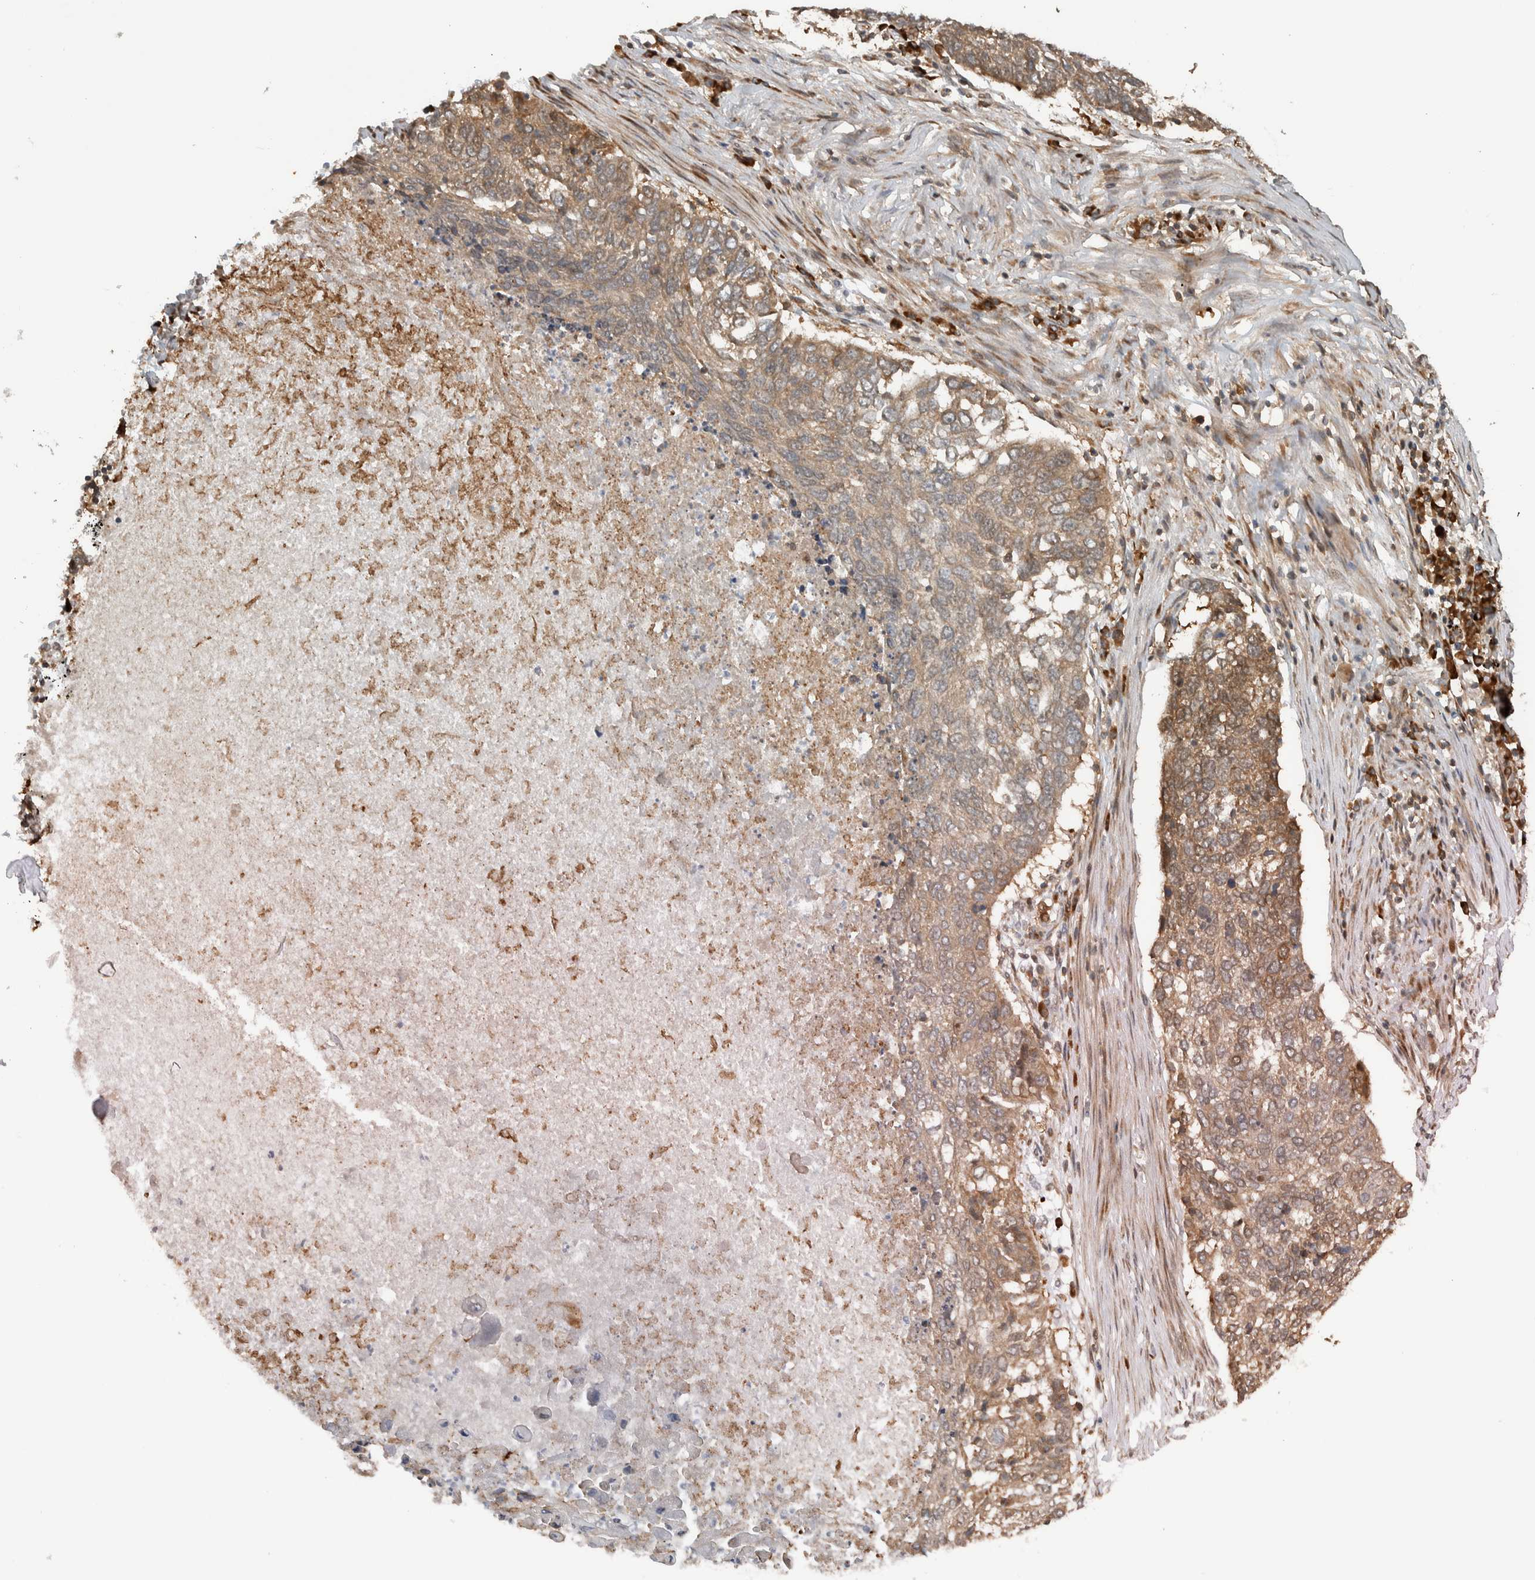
{"staining": {"intensity": "moderate", "quantity": ">75%", "location": "cytoplasmic/membranous"}, "tissue": "lung cancer", "cell_type": "Tumor cells", "image_type": "cancer", "snomed": [{"axis": "morphology", "description": "Squamous cell carcinoma, NOS"}, {"axis": "topography", "description": "Lung"}], "caption": "Lung cancer stained for a protein demonstrates moderate cytoplasmic/membranous positivity in tumor cells. The protein is shown in brown color, while the nuclei are stained blue.", "gene": "CNTROB", "patient": {"sex": "female", "age": 63}}